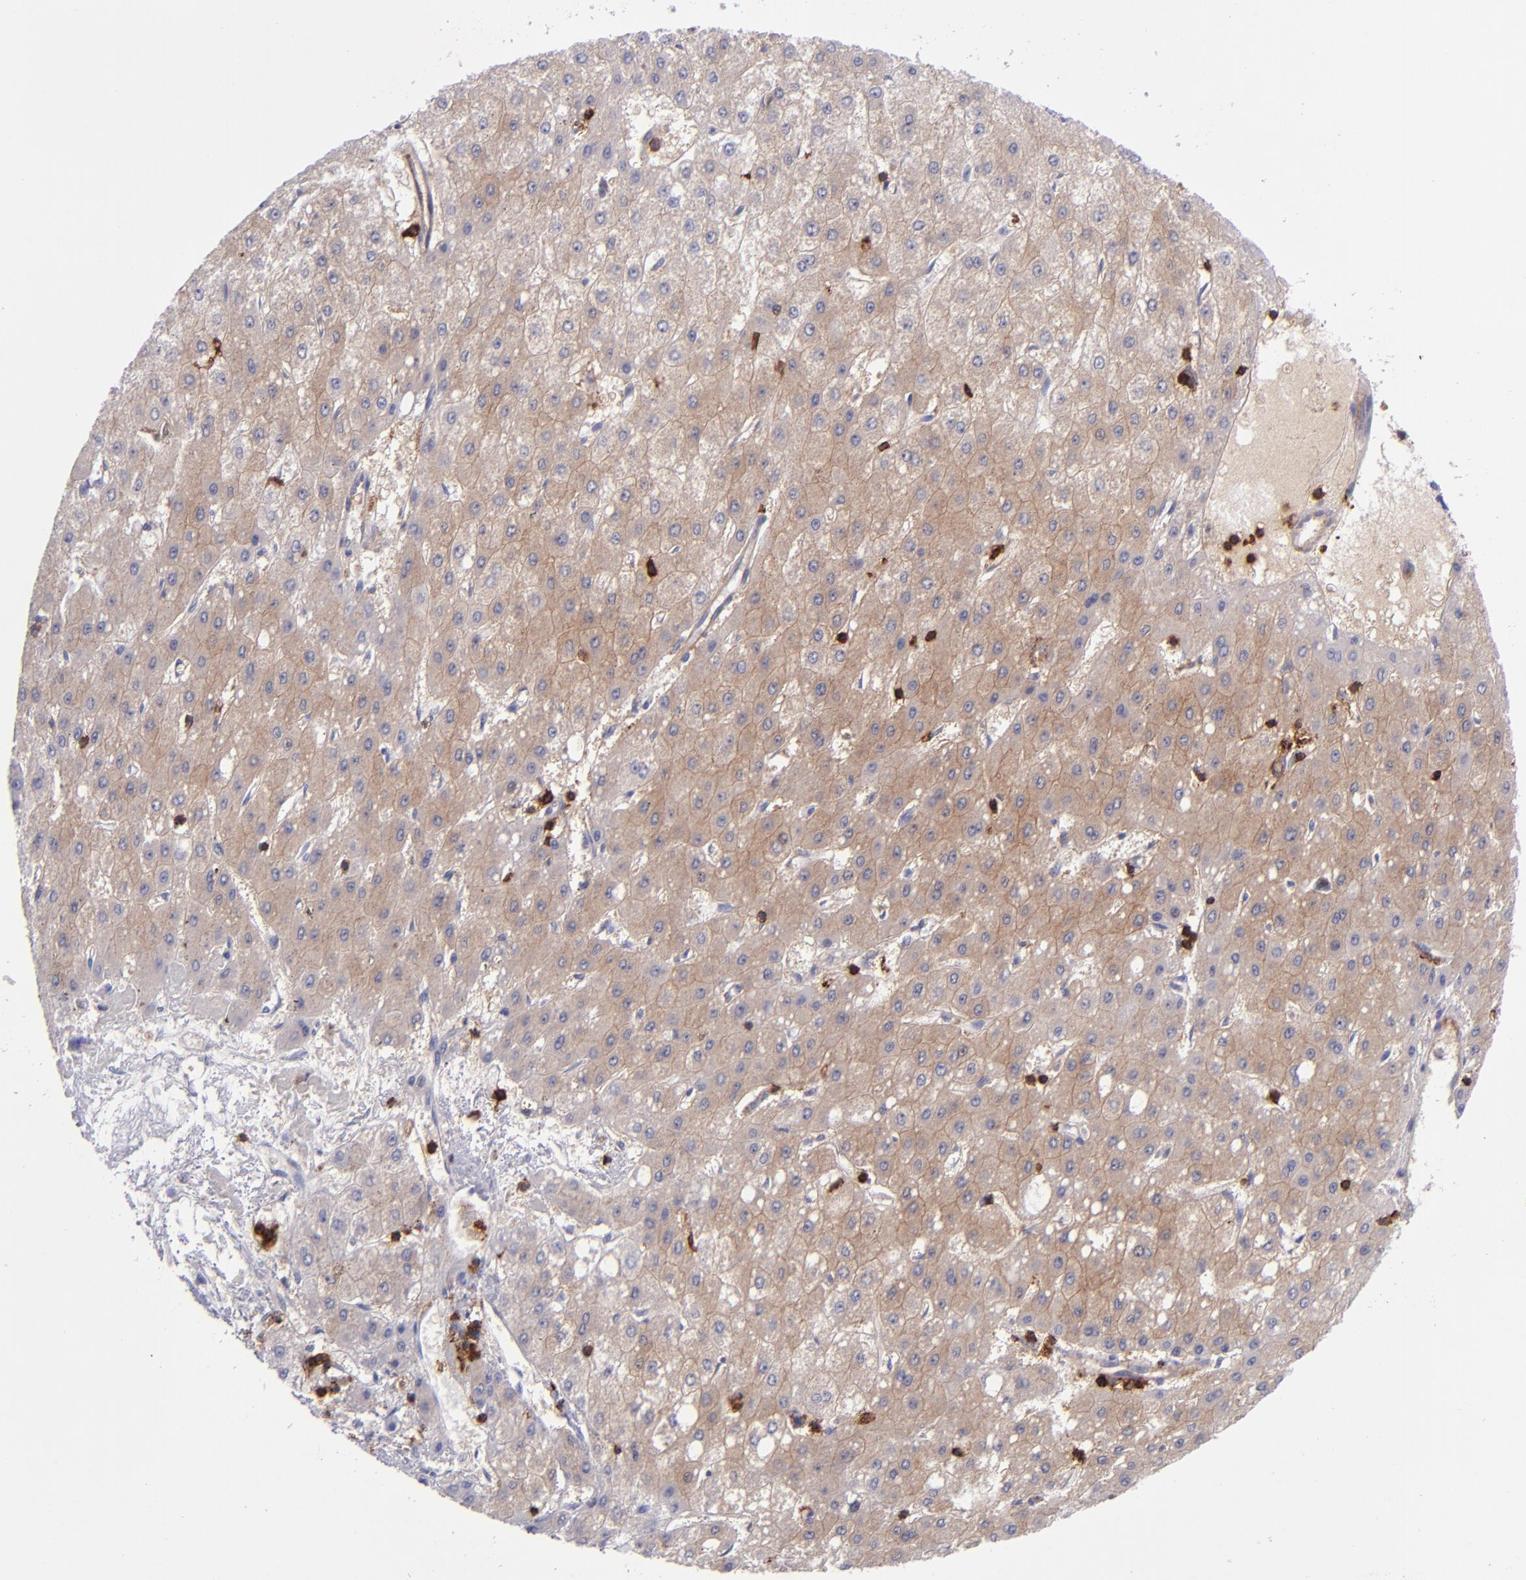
{"staining": {"intensity": "weak", "quantity": "25%-75%", "location": "cytoplasmic/membranous"}, "tissue": "liver cancer", "cell_type": "Tumor cells", "image_type": "cancer", "snomed": [{"axis": "morphology", "description": "Carcinoma, Hepatocellular, NOS"}, {"axis": "topography", "description": "Liver"}], "caption": "Human liver cancer (hepatocellular carcinoma) stained with a brown dye shows weak cytoplasmic/membranous positive expression in about 25%-75% of tumor cells.", "gene": "ICAM3", "patient": {"sex": "female", "age": 52}}